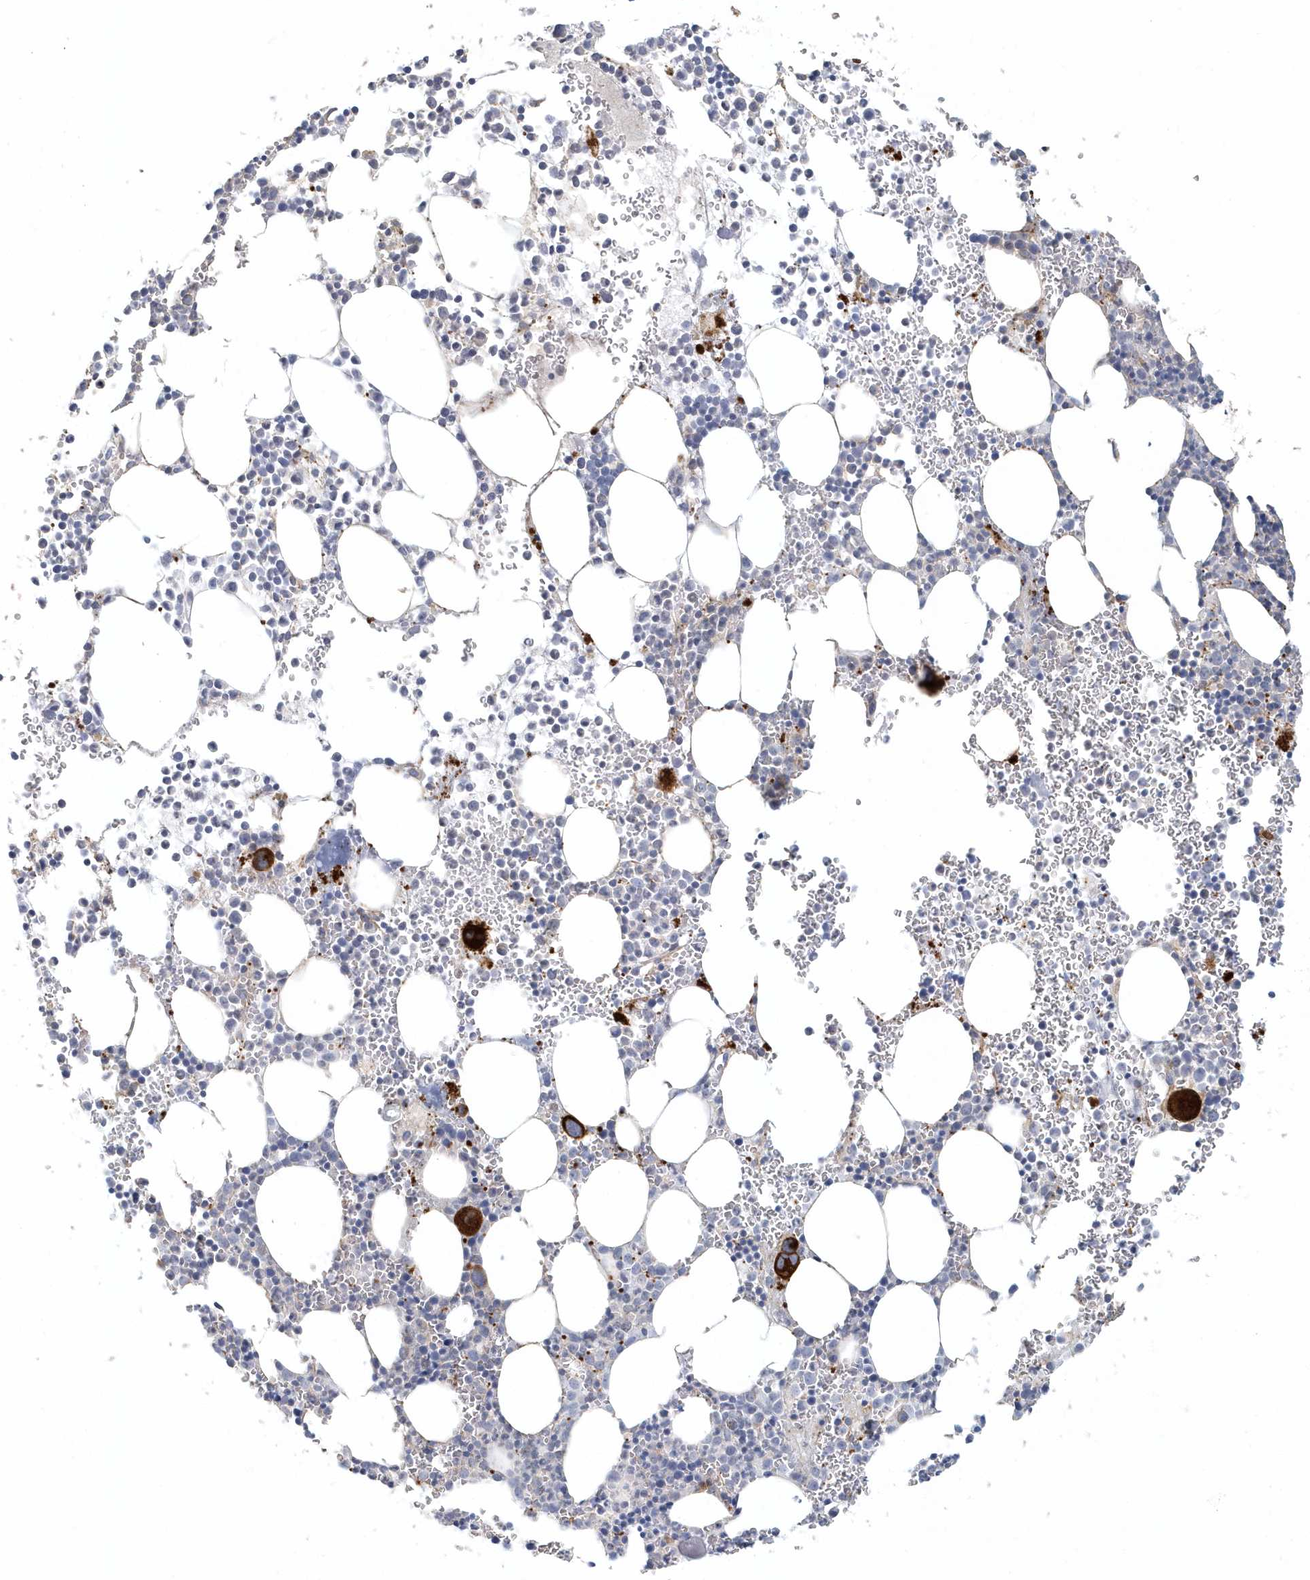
{"staining": {"intensity": "strong", "quantity": "<25%", "location": "cytoplasmic/membranous"}, "tissue": "bone marrow", "cell_type": "Hematopoietic cells", "image_type": "normal", "snomed": [{"axis": "morphology", "description": "Normal tissue, NOS"}, {"axis": "topography", "description": "Bone marrow"}], "caption": "Human bone marrow stained for a protein (brown) shows strong cytoplasmic/membranous positive positivity in about <25% of hematopoietic cells.", "gene": "MMRN1", "patient": {"sex": "female", "age": 78}}